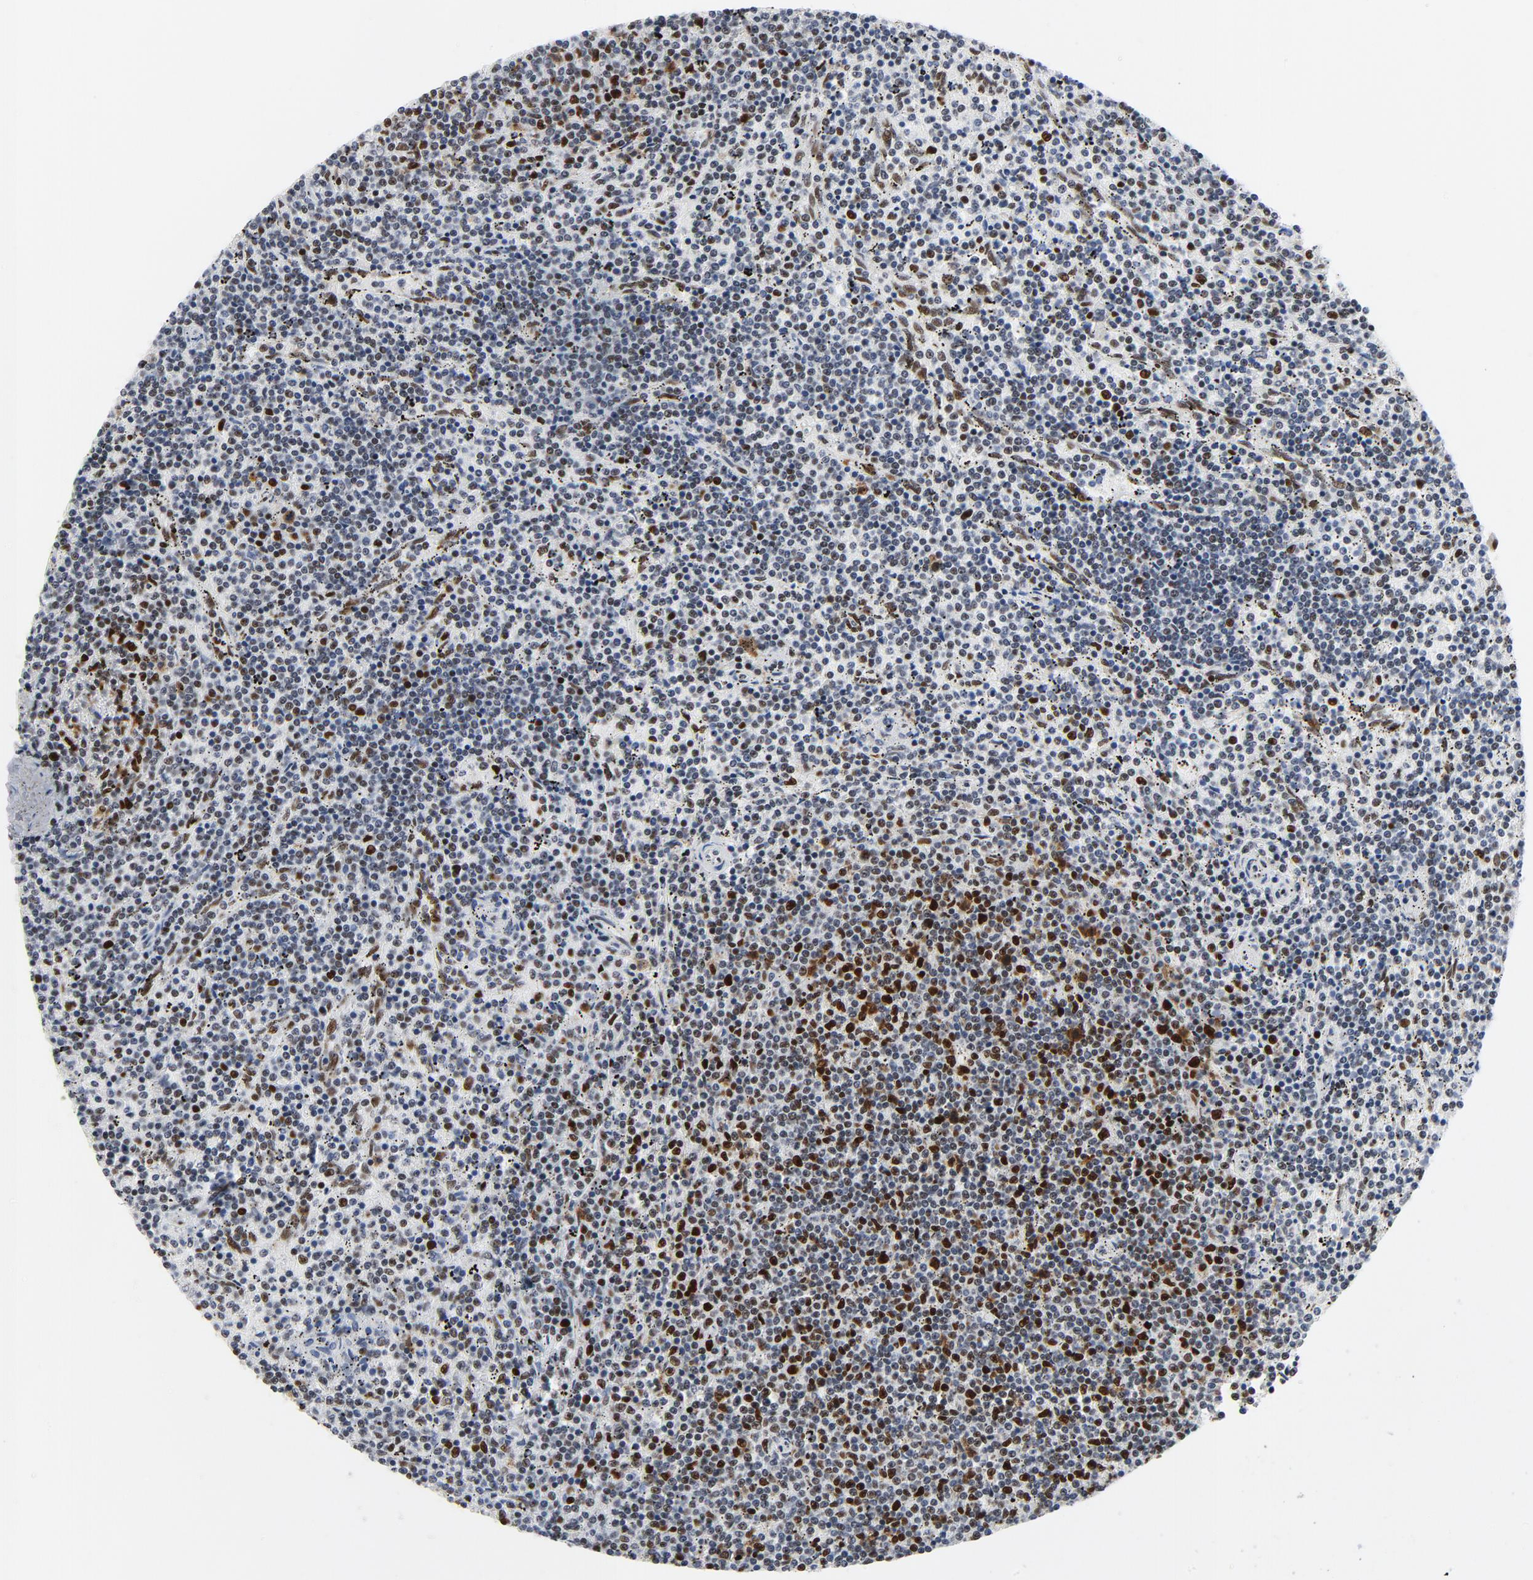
{"staining": {"intensity": "strong", "quantity": "<25%", "location": "nuclear"}, "tissue": "lymphoma", "cell_type": "Tumor cells", "image_type": "cancer", "snomed": [{"axis": "morphology", "description": "Malignant lymphoma, non-Hodgkin's type, Low grade"}, {"axis": "topography", "description": "Spleen"}], "caption": "Immunohistochemical staining of lymphoma displays strong nuclear protein positivity in approximately <25% of tumor cells. The protein of interest is stained brown, and the nuclei are stained in blue (DAB (3,3'-diaminobenzidine) IHC with brightfield microscopy, high magnification).", "gene": "POLD1", "patient": {"sex": "female", "age": 50}}